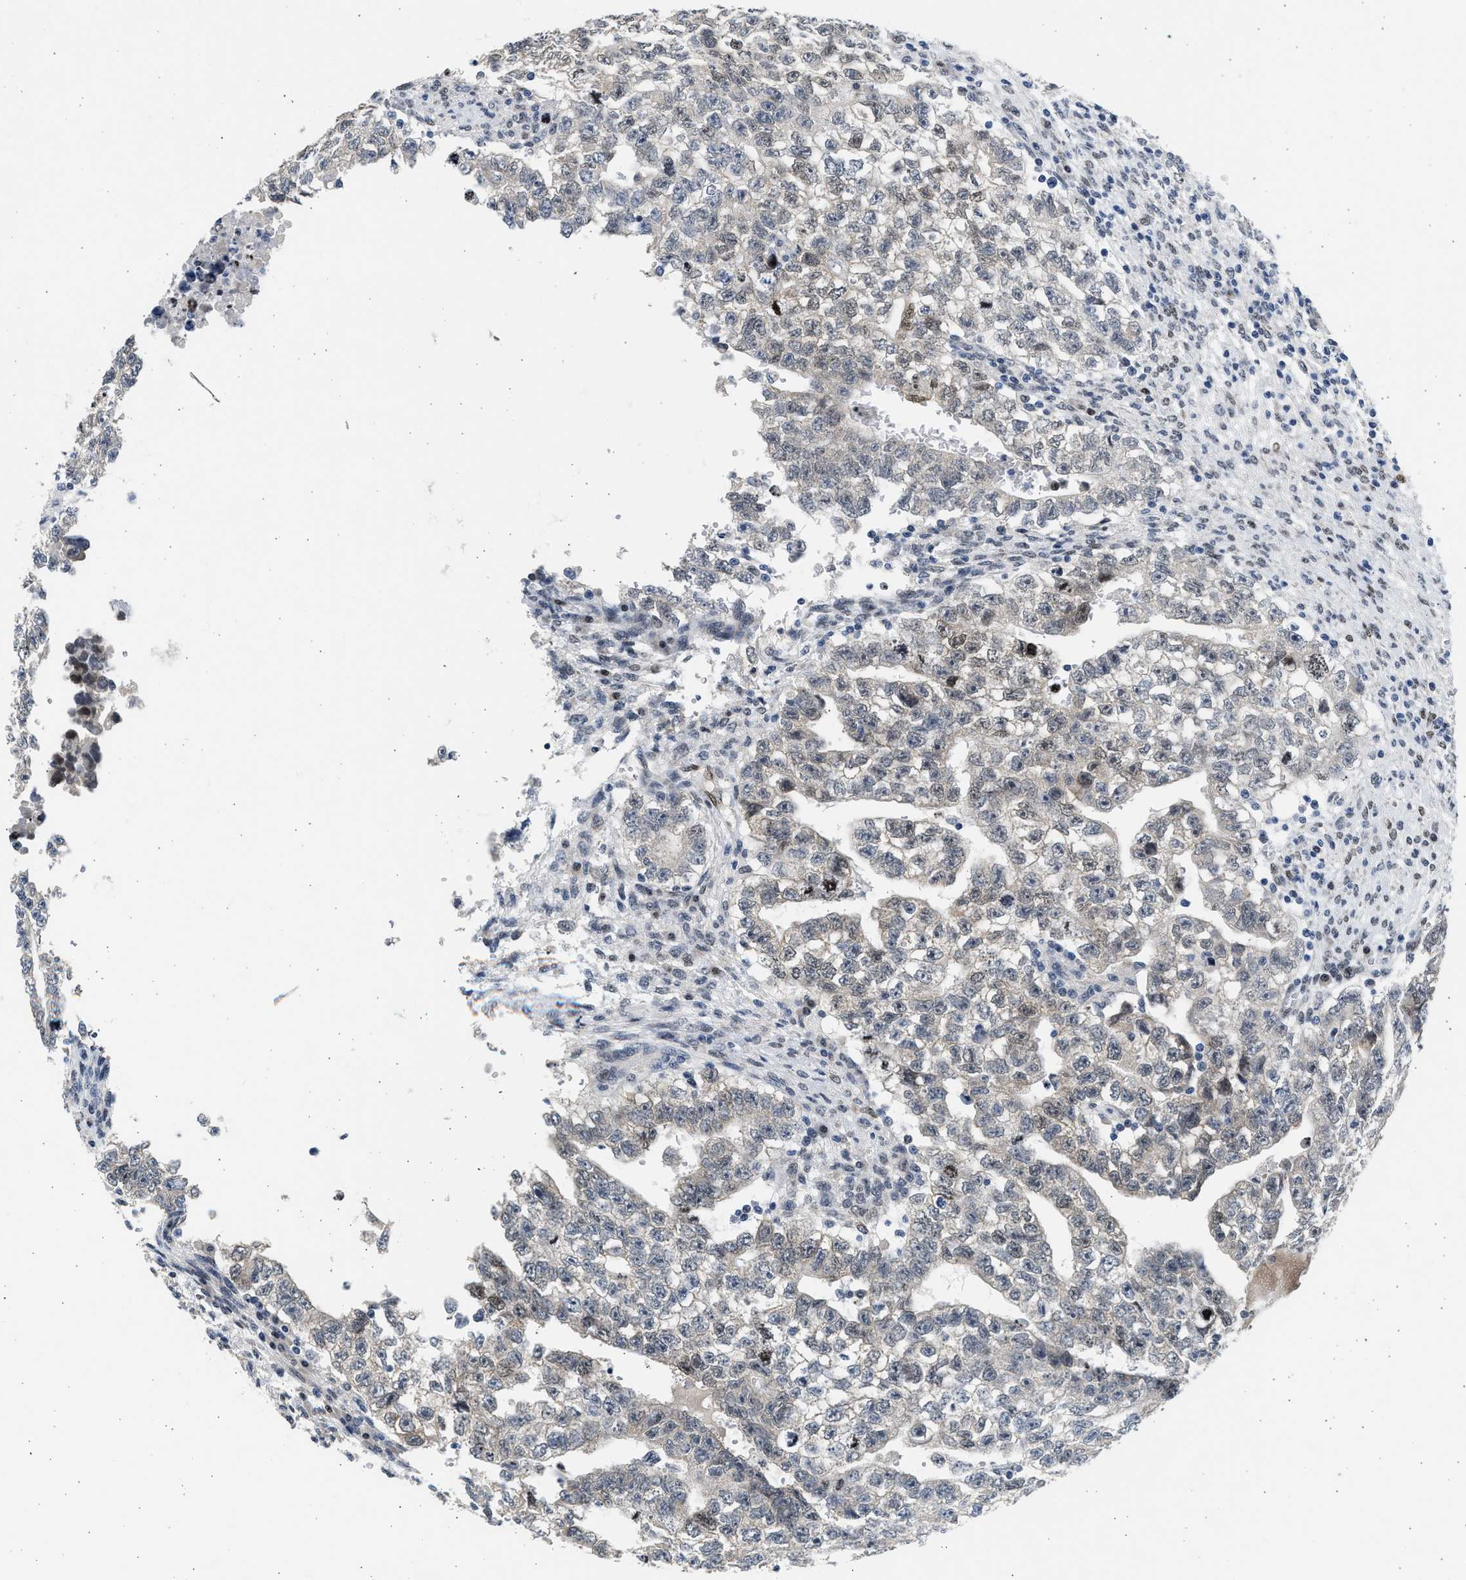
{"staining": {"intensity": "moderate", "quantity": "<25%", "location": "nuclear"}, "tissue": "testis cancer", "cell_type": "Tumor cells", "image_type": "cancer", "snomed": [{"axis": "morphology", "description": "Seminoma, NOS"}, {"axis": "morphology", "description": "Carcinoma, Embryonal, NOS"}, {"axis": "topography", "description": "Testis"}], "caption": "Moderate nuclear protein expression is appreciated in approximately <25% of tumor cells in seminoma (testis).", "gene": "HMGN3", "patient": {"sex": "male", "age": 38}}